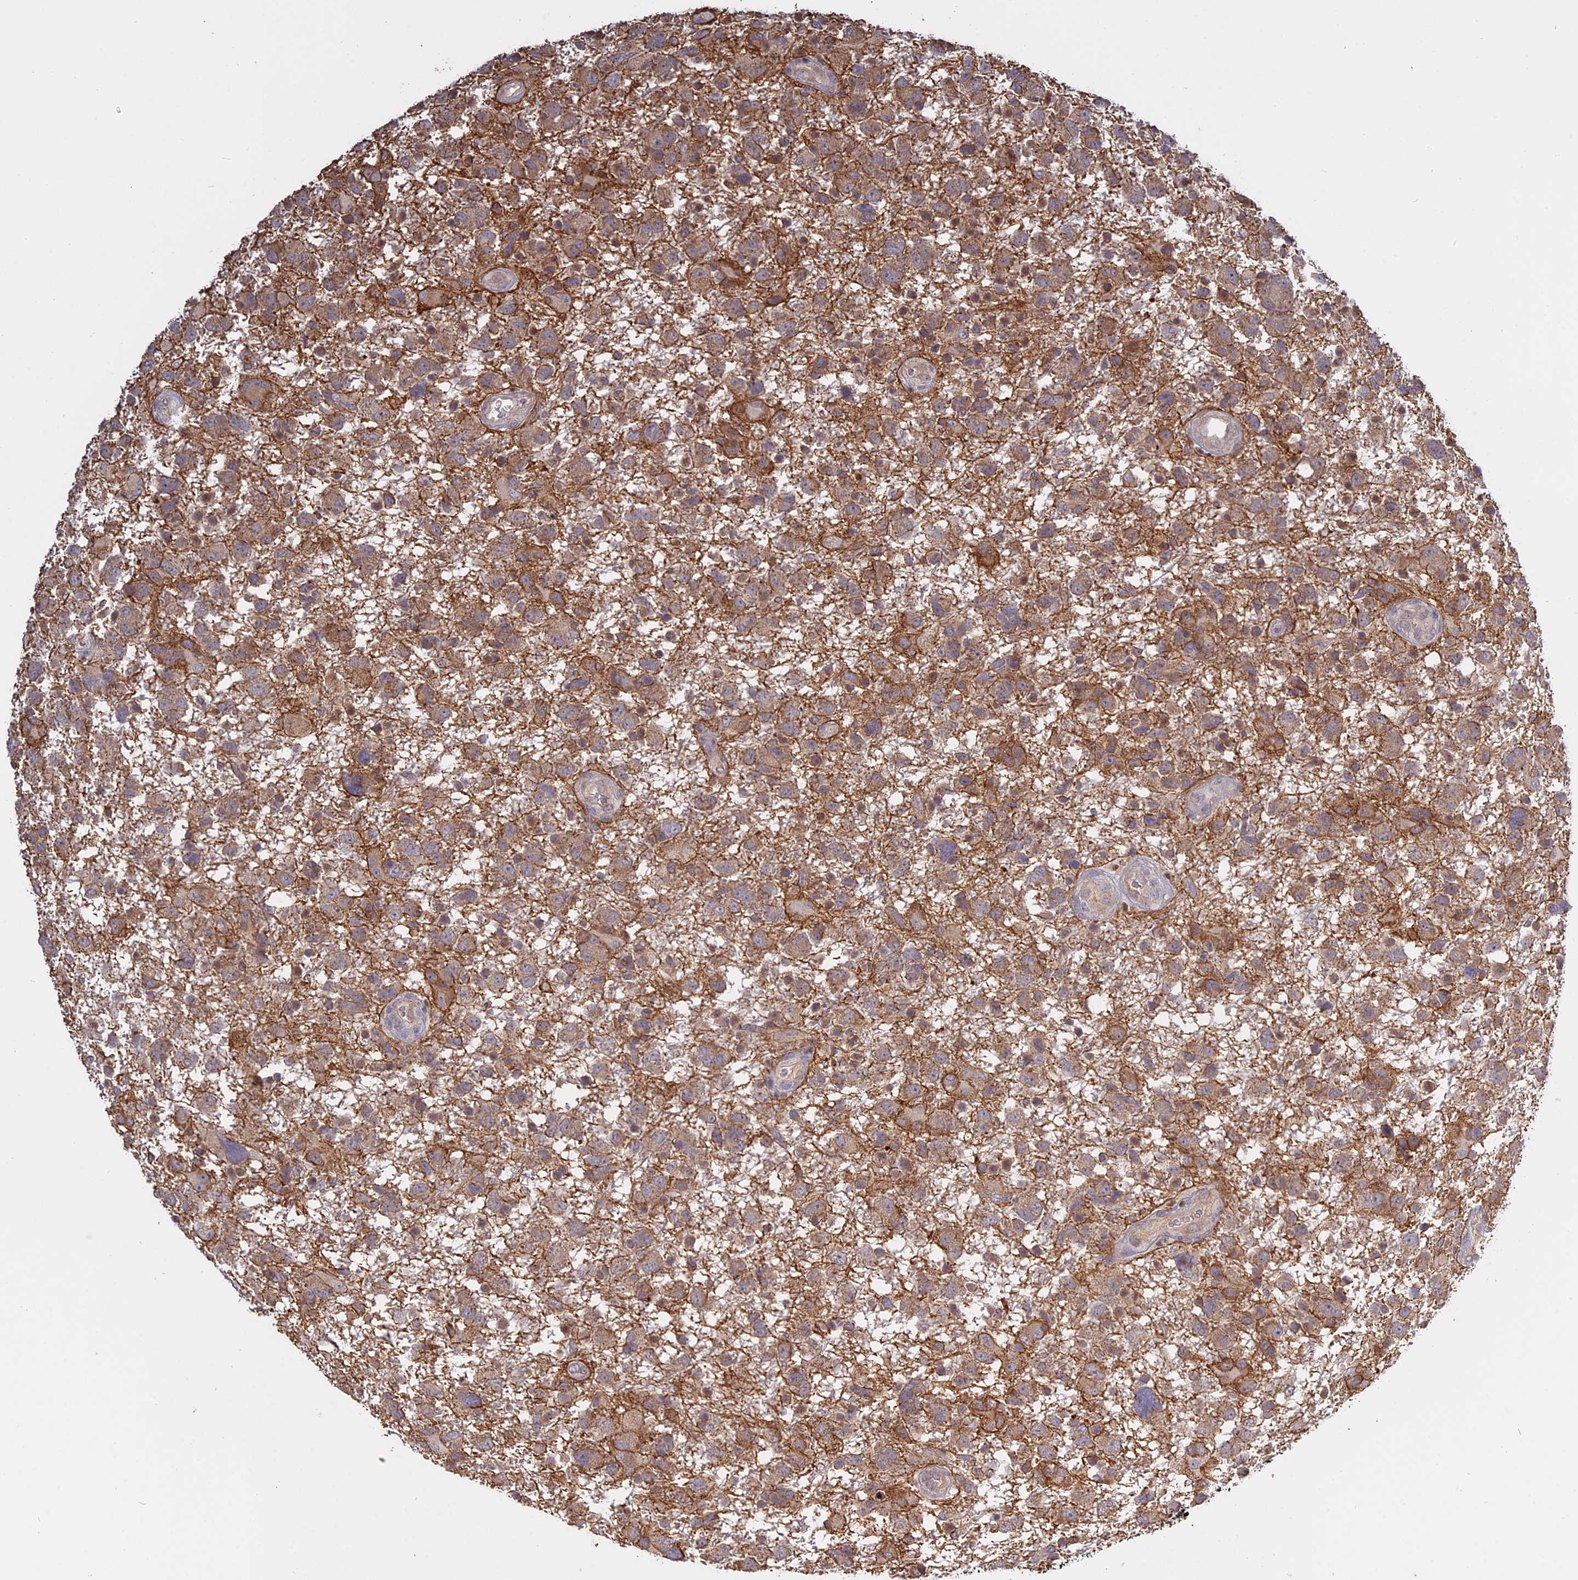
{"staining": {"intensity": "weak", "quantity": ">75%", "location": "cytoplasmic/membranous"}, "tissue": "glioma", "cell_type": "Tumor cells", "image_type": "cancer", "snomed": [{"axis": "morphology", "description": "Glioma, malignant, High grade"}, {"axis": "topography", "description": "Brain"}], "caption": "Immunohistochemical staining of human malignant glioma (high-grade) shows low levels of weak cytoplasmic/membranous staining in about >75% of tumor cells. The protein of interest is shown in brown color, while the nuclei are stained blue.", "gene": "TMEM208", "patient": {"sex": "male", "age": 61}}